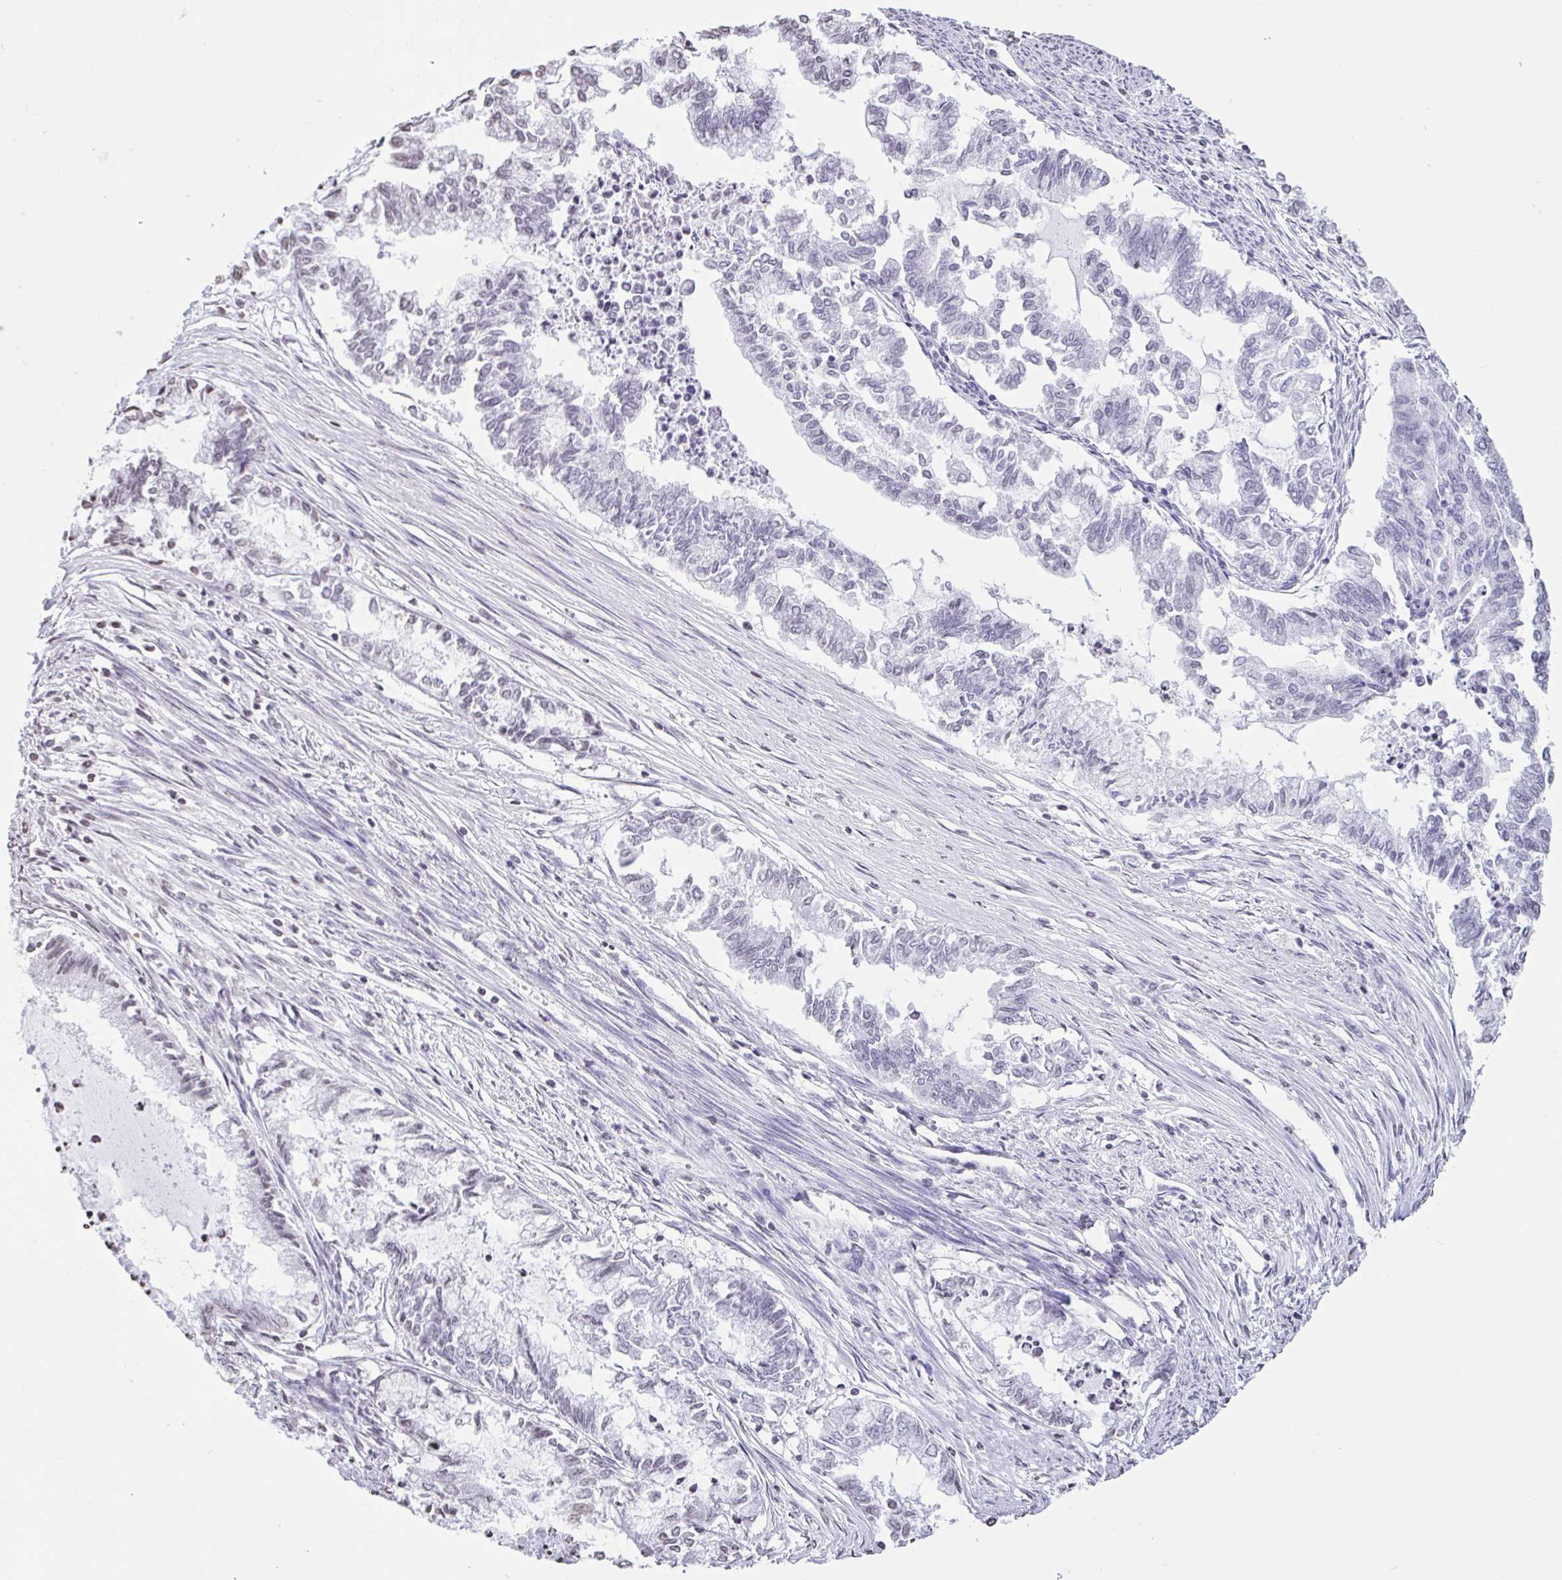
{"staining": {"intensity": "negative", "quantity": "none", "location": "none"}, "tissue": "endometrial cancer", "cell_type": "Tumor cells", "image_type": "cancer", "snomed": [{"axis": "morphology", "description": "Adenocarcinoma, NOS"}, {"axis": "topography", "description": "Endometrium"}], "caption": "Tumor cells show no significant positivity in endometrial cancer.", "gene": "VCY1B", "patient": {"sex": "female", "age": 79}}